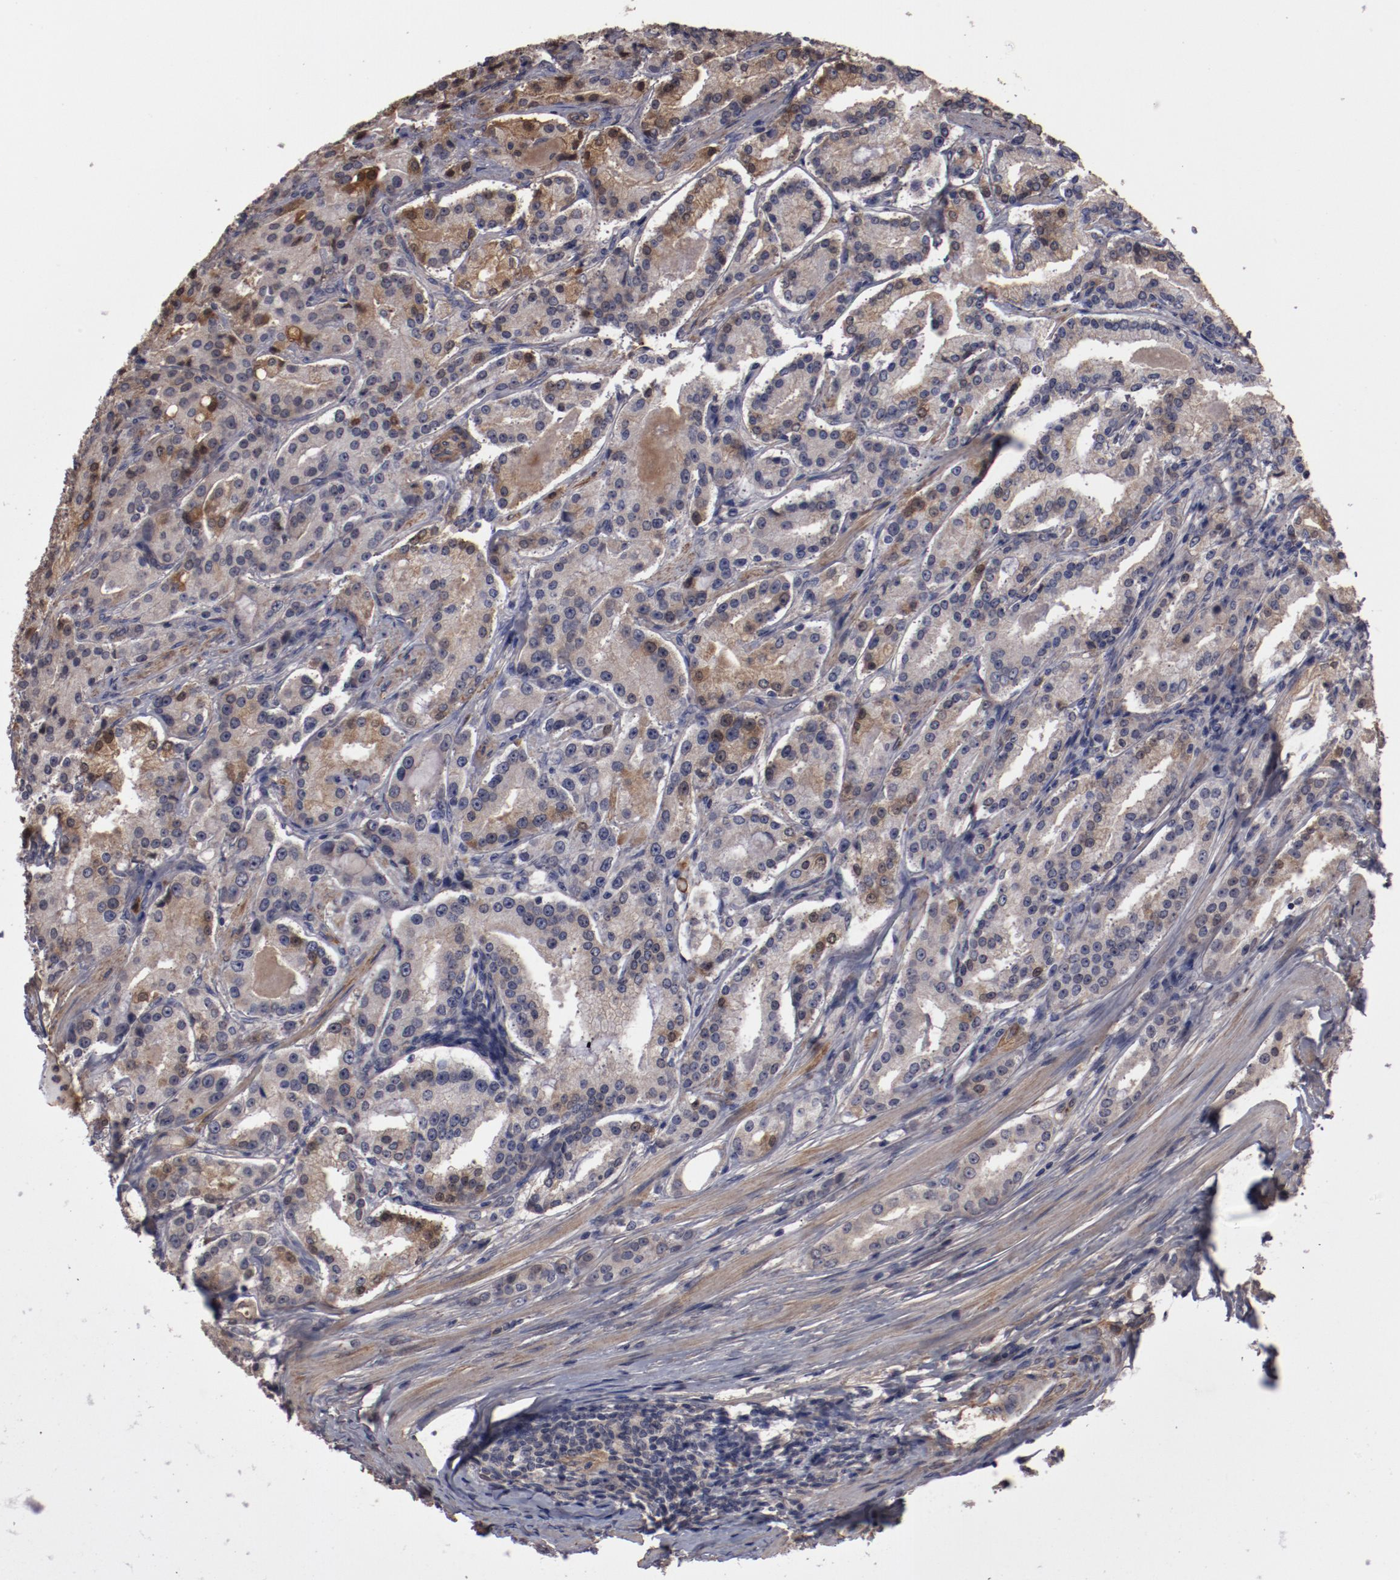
{"staining": {"intensity": "weak", "quantity": ">75%", "location": "cytoplasmic/membranous,nuclear"}, "tissue": "prostate cancer", "cell_type": "Tumor cells", "image_type": "cancer", "snomed": [{"axis": "morphology", "description": "Adenocarcinoma, Medium grade"}, {"axis": "topography", "description": "Prostate"}], "caption": "This micrograph displays adenocarcinoma (medium-grade) (prostate) stained with immunohistochemistry to label a protein in brown. The cytoplasmic/membranous and nuclear of tumor cells show weak positivity for the protein. Nuclei are counter-stained blue.", "gene": "SERPINA7", "patient": {"sex": "male", "age": 72}}